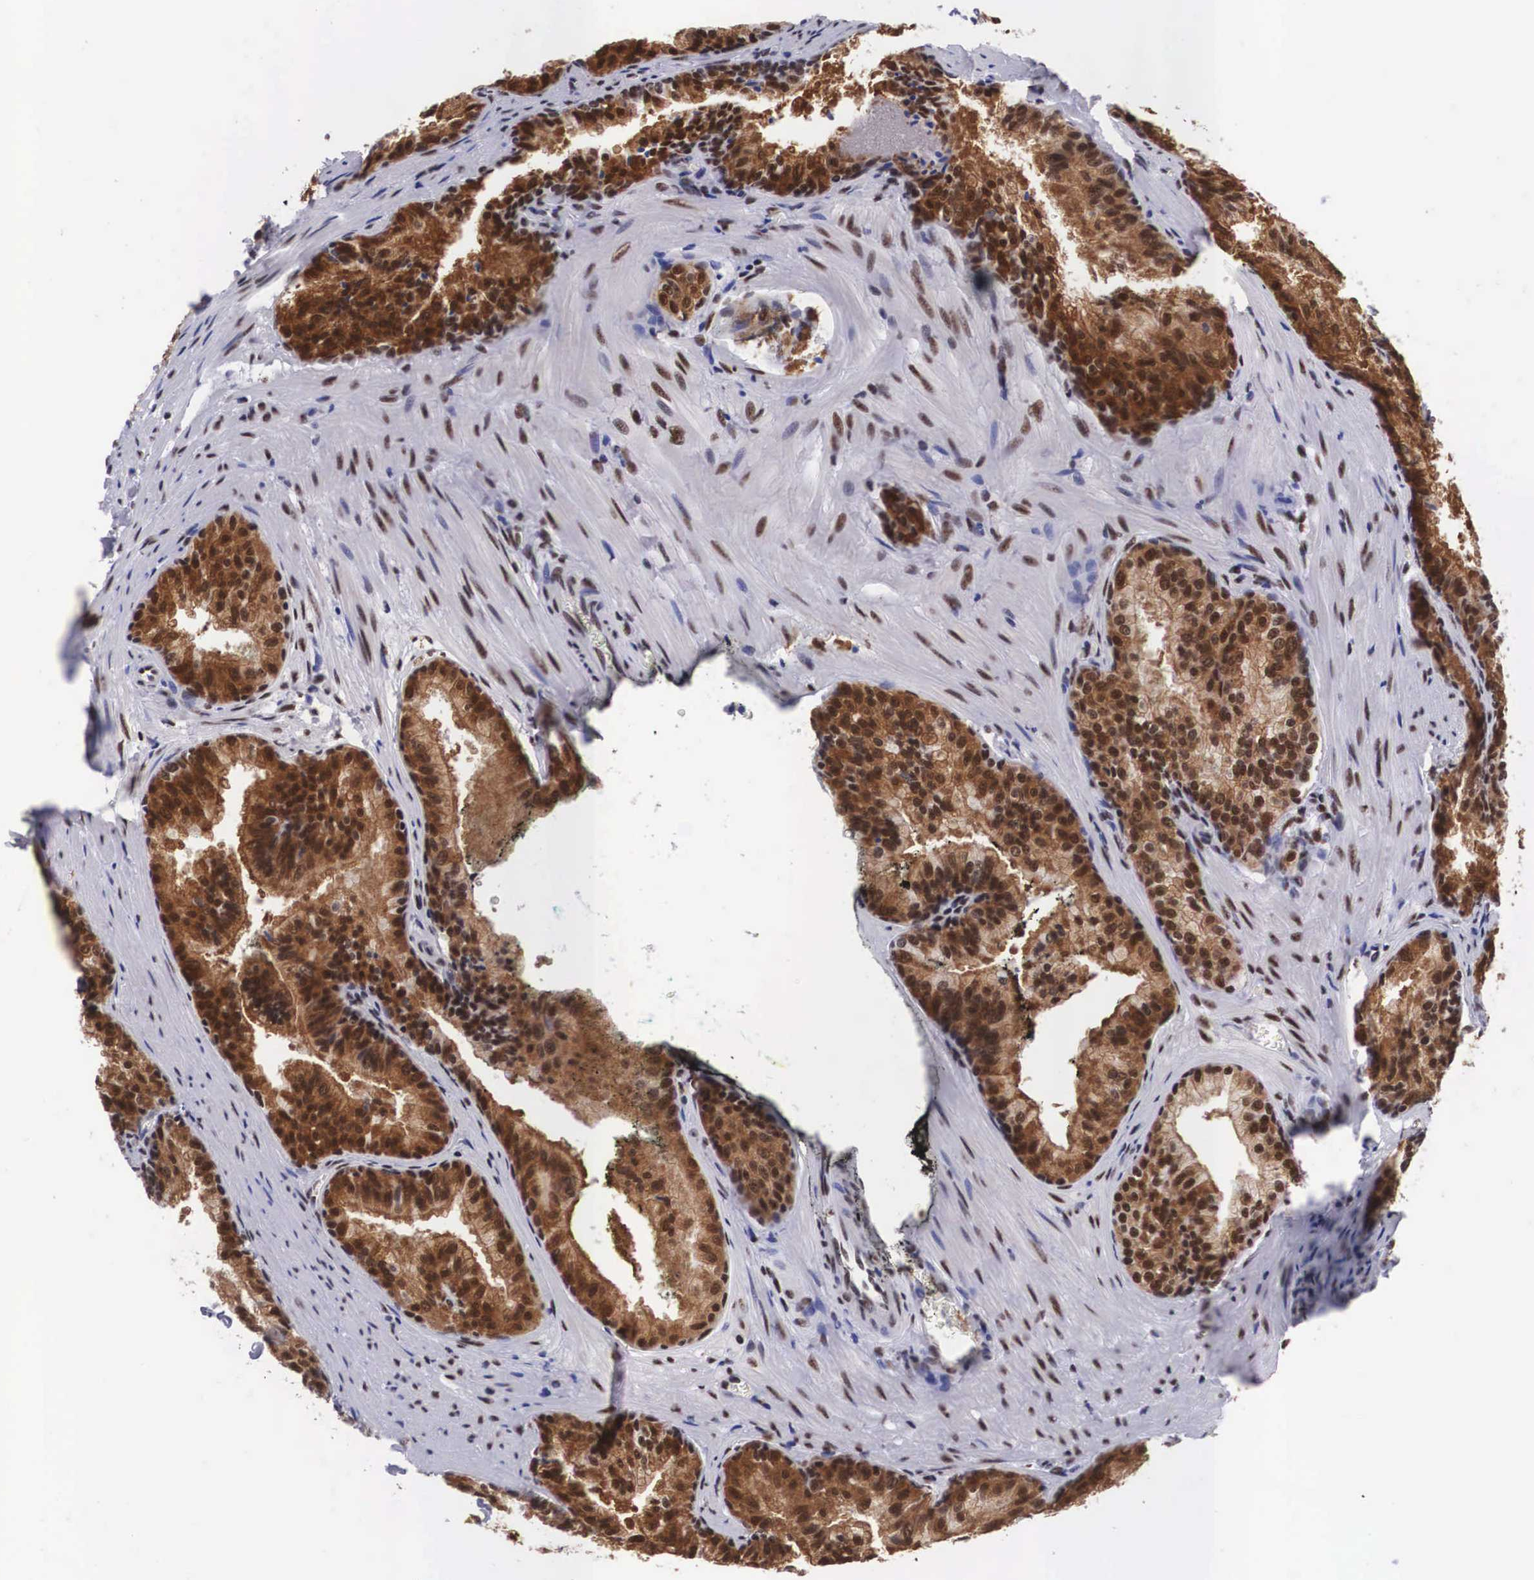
{"staining": {"intensity": "strong", "quantity": ">75%", "location": "nuclear"}, "tissue": "prostate", "cell_type": "Glandular cells", "image_type": "normal", "snomed": [{"axis": "morphology", "description": "Normal tissue, NOS"}, {"axis": "topography", "description": "Prostate"}], "caption": "A brown stain highlights strong nuclear staining of a protein in glandular cells of benign prostate. (Stains: DAB (3,3'-diaminobenzidine) in brown, nuclei in blue, Microscopy: brightfield microscopy at high magnification).", "gene": "SF3A1", "patient": {"sex": "male", "age": 68}}